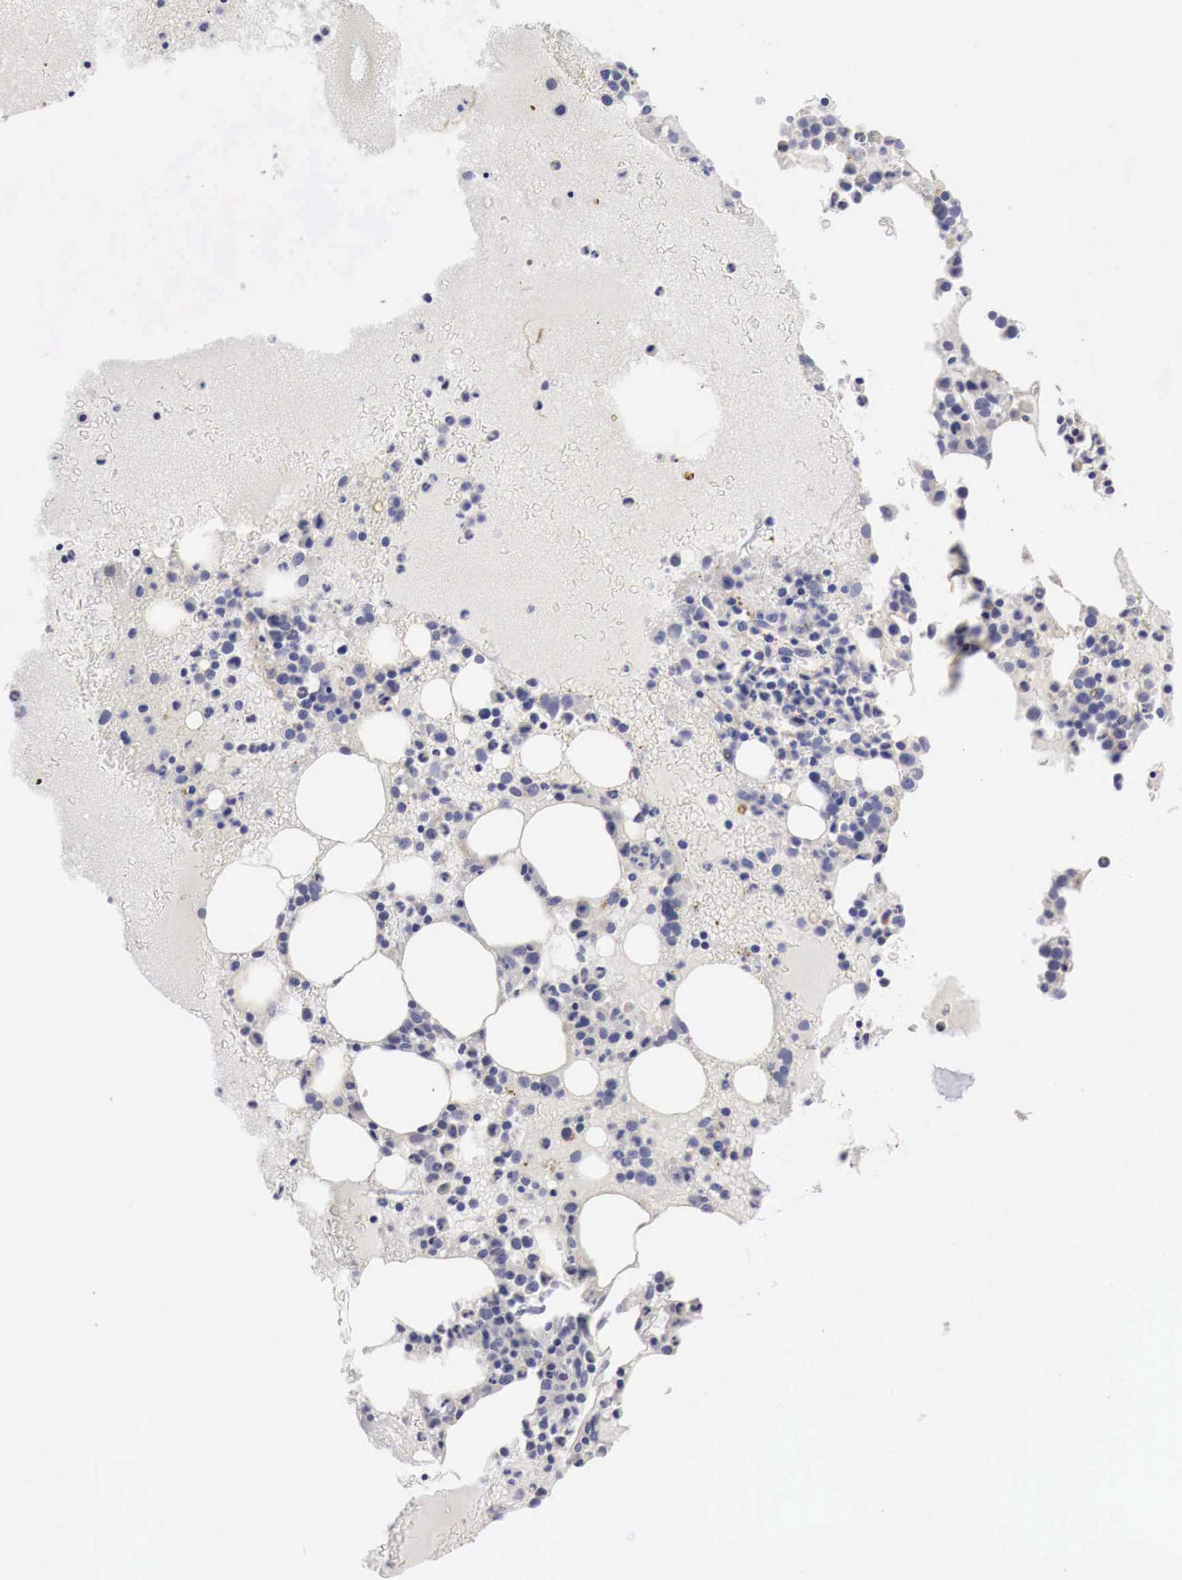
{"staining": {"intensity": "weak", "quantity": "<25%", "location": "cytoplasmic/membranous"}, "tissue": "bone marrow", "cell_type": "Hematopoietic cells", "image_type": "normal", "snomed": [{"axis": "morphology", "description": "Normal tissue, NOS"}, {"axis": "topography", "description": "Bone marrow"}], "caption": "An immunohistochemistry (IHC) micrograph of normal bone marrow is shown. There is no staining in hematopoietic cells of bone marrow. The staining is performed using DAB (3,3'-diaminobenzidine) brown chromogen with nuclei counter-stained in using hematoxylin.", "gene": "MSN", "patient": {"sex": "female", "age": 74}}